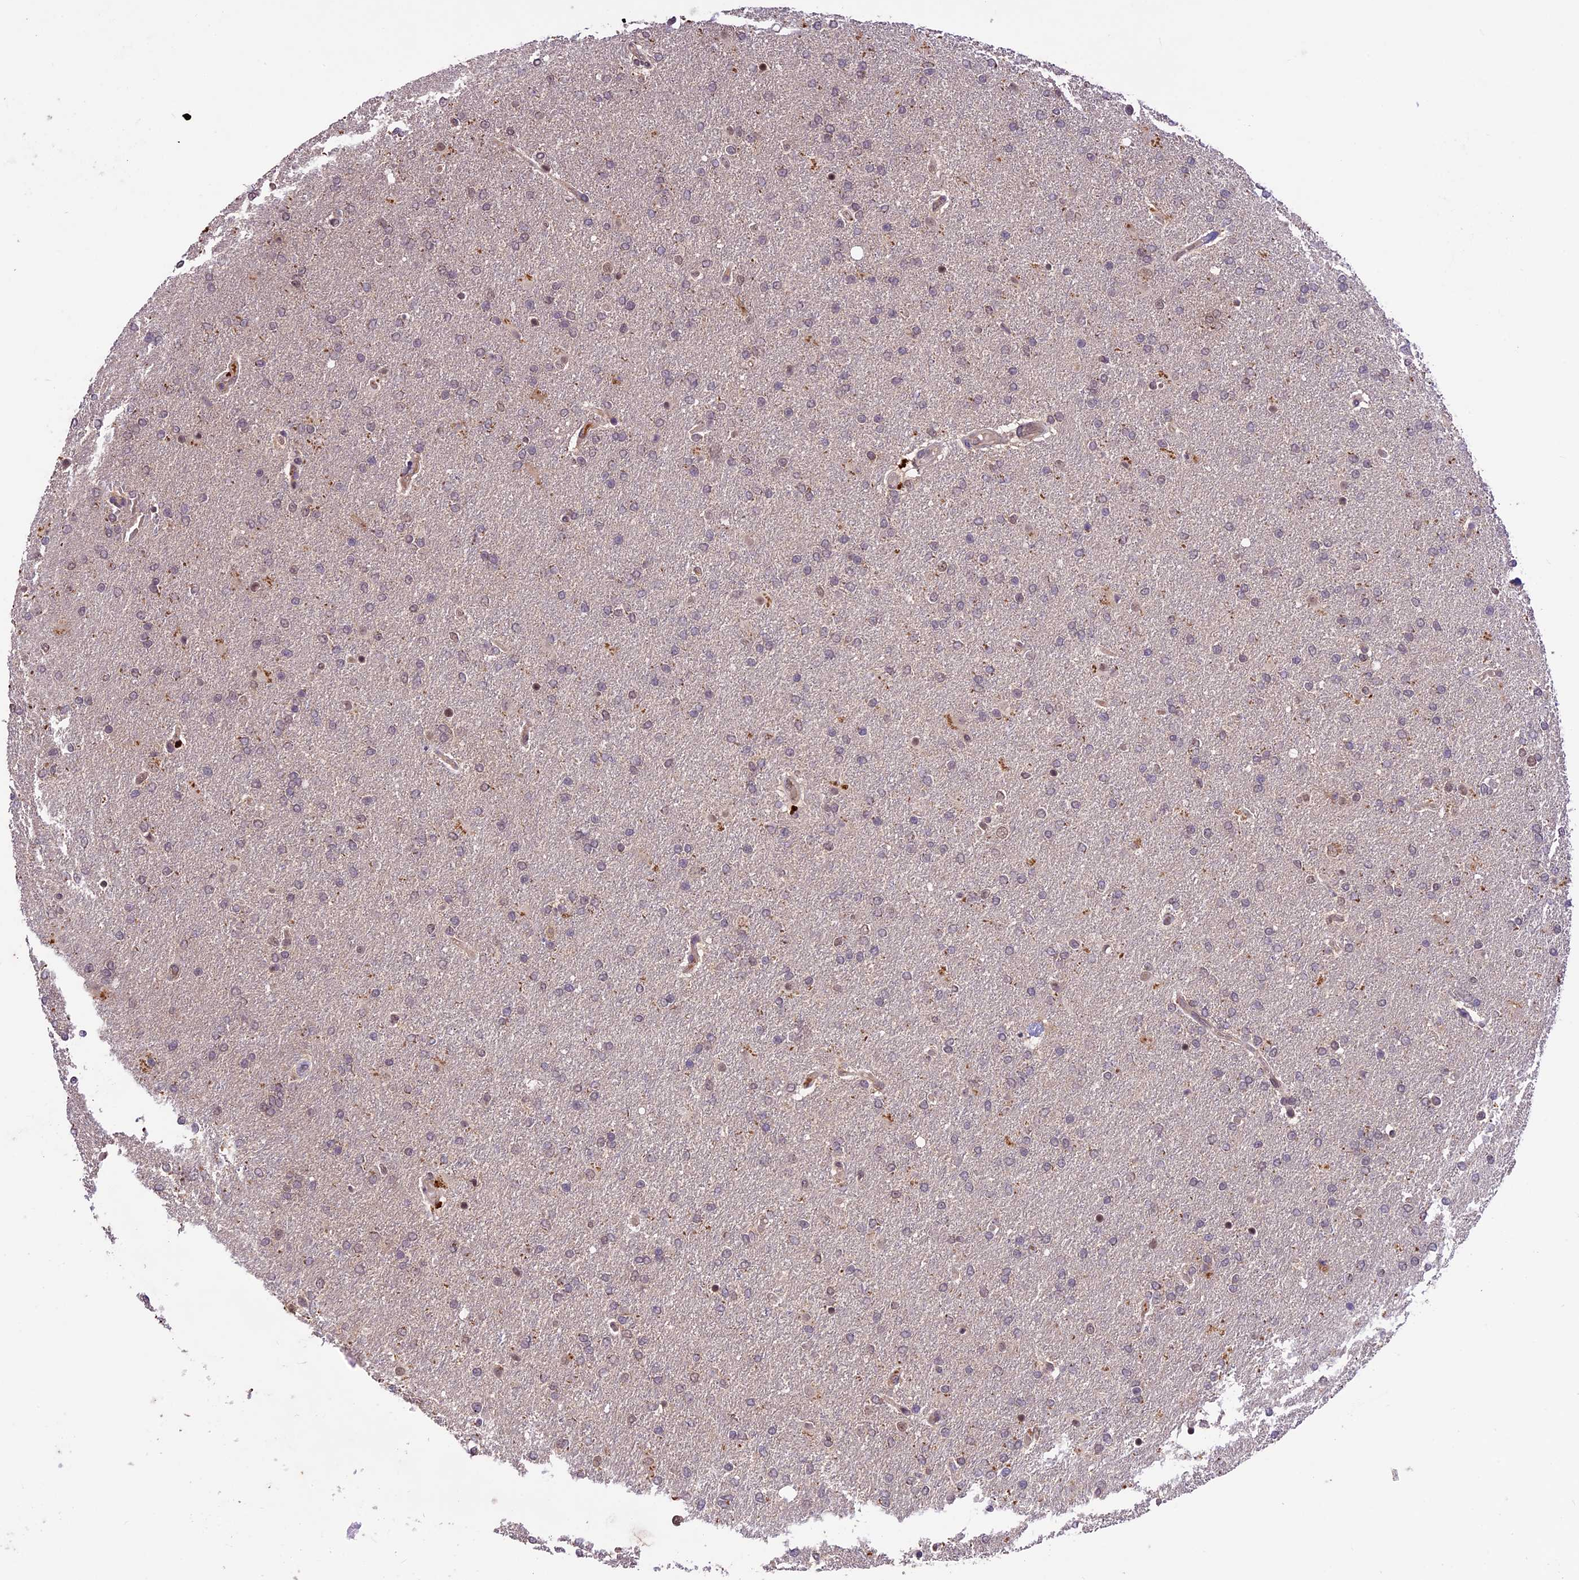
{"staining": {"intensity": "negative", "quantity": "none", "location": "none"}, "tissue": "glioma", "cell_type": "Tumor cells", "image_type": "cancer", "snomed": [{"axis": "morphology", "description": "Glioma, malignant, High grade"}, {"axis": "topography", "description": "Brain"}], "caption": "Immunohistochemistry of human high-grade glioma (malignant) reveals no expression in tumor cells. The staining was performed using DAB to visualize the protein expression in brown, while the nuclei were stained in blue with hematoxylin (Magnification: 20x).", "gene": "ATP10A", "patient": {"sex": "male", "age": 72}}